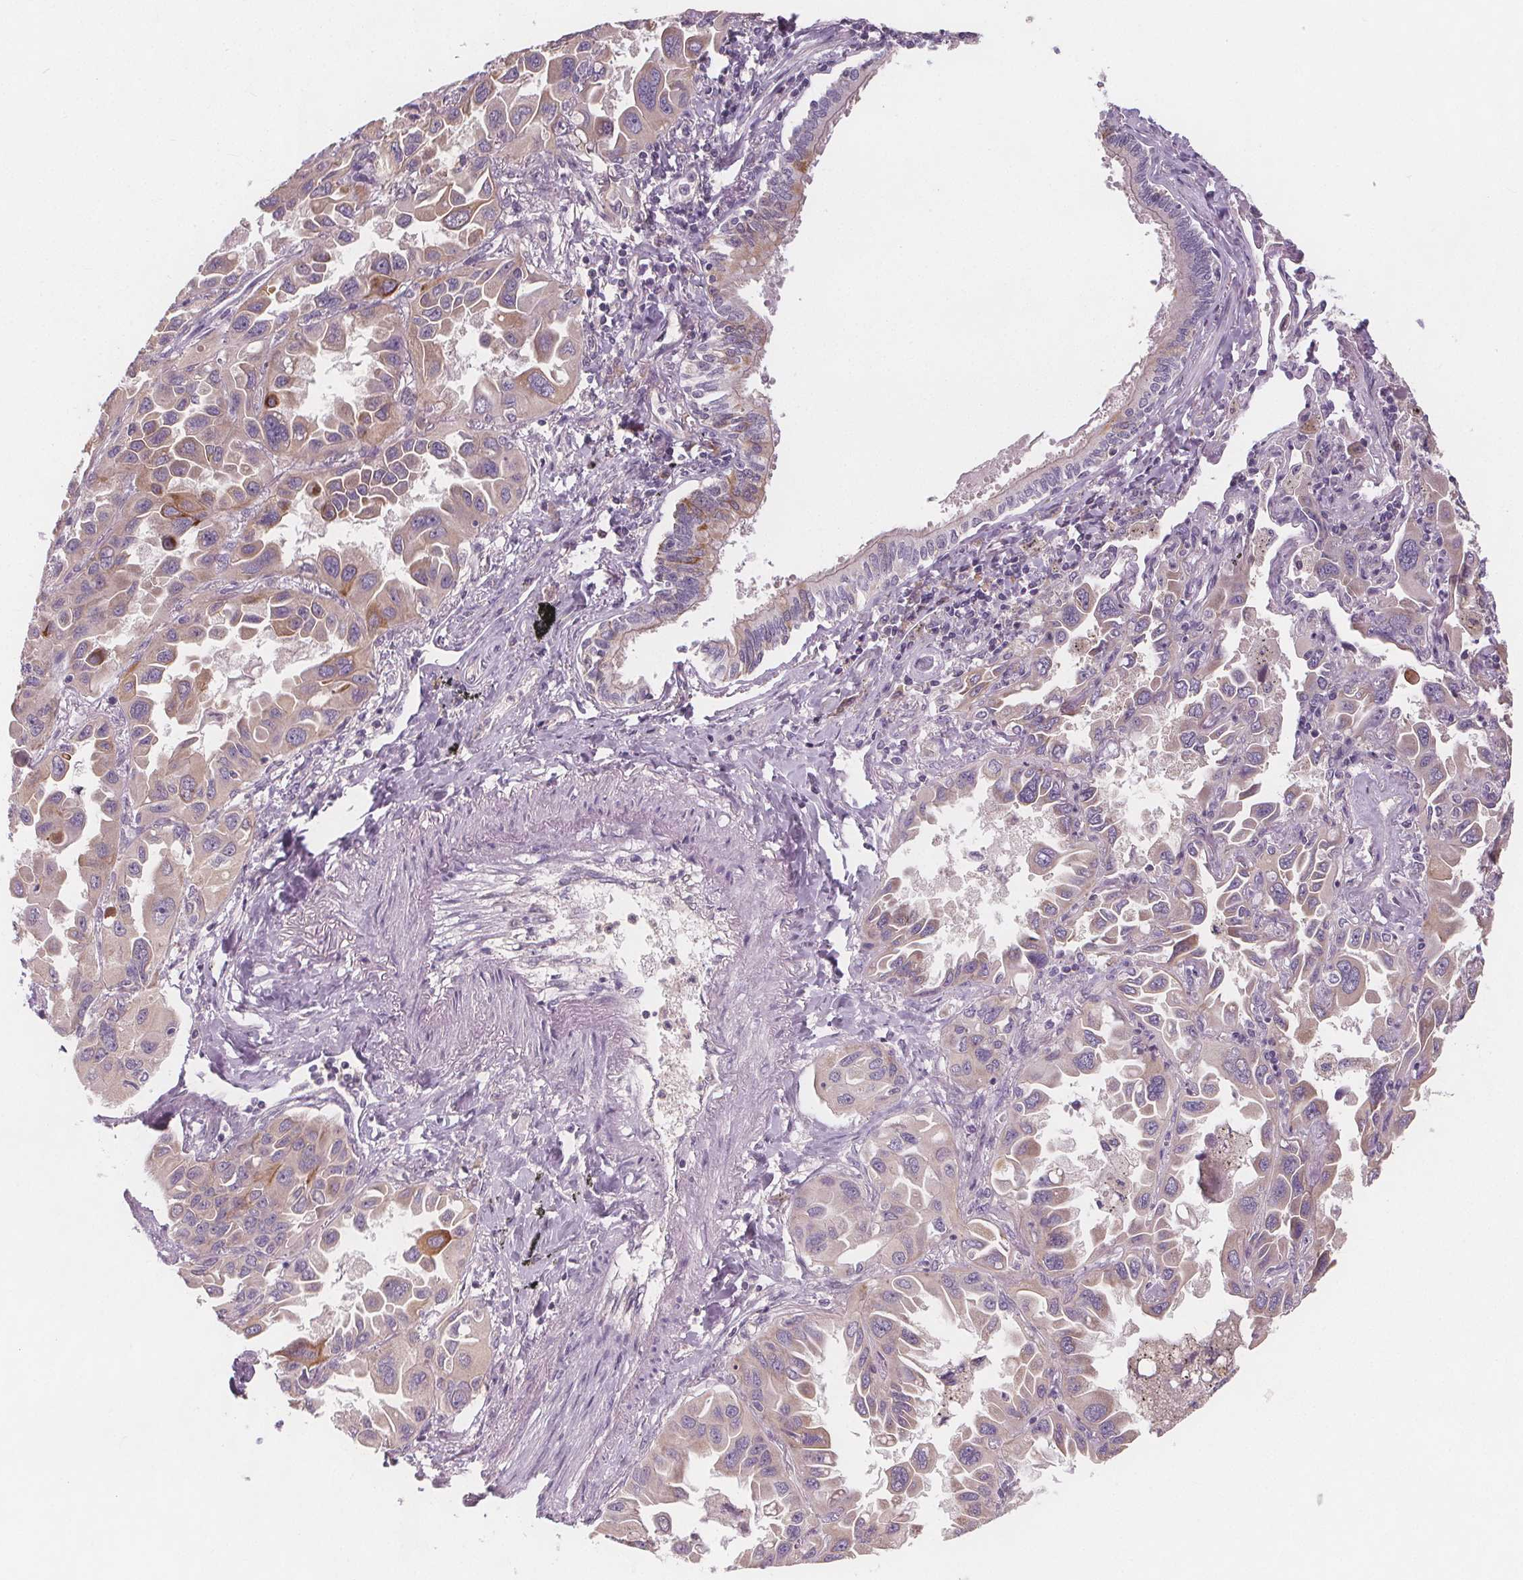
{"staining": {"intensity": "moderate", "quantity": "<25%", "location": "cytoplasmic/membranous"}, "tissue": "lung cancer", "cell_type": "Tumor cells", "image_type": "cancer", "snomed": [{"axis": "morphology", "description": "Adenocarcinoma, NOS"}, {"axis": "topography", "description": "Lung"}], "caption": "DAB (3,3'-diaminobenzidine) immunohistochemical staining of lung cancer (adenocarcinoma) shows moderate cytoplasmic/membranous protein expression in about <25% of tumor cells.", "gene": "TMEM80", "patient": {"sex": "male", "age": 64}}